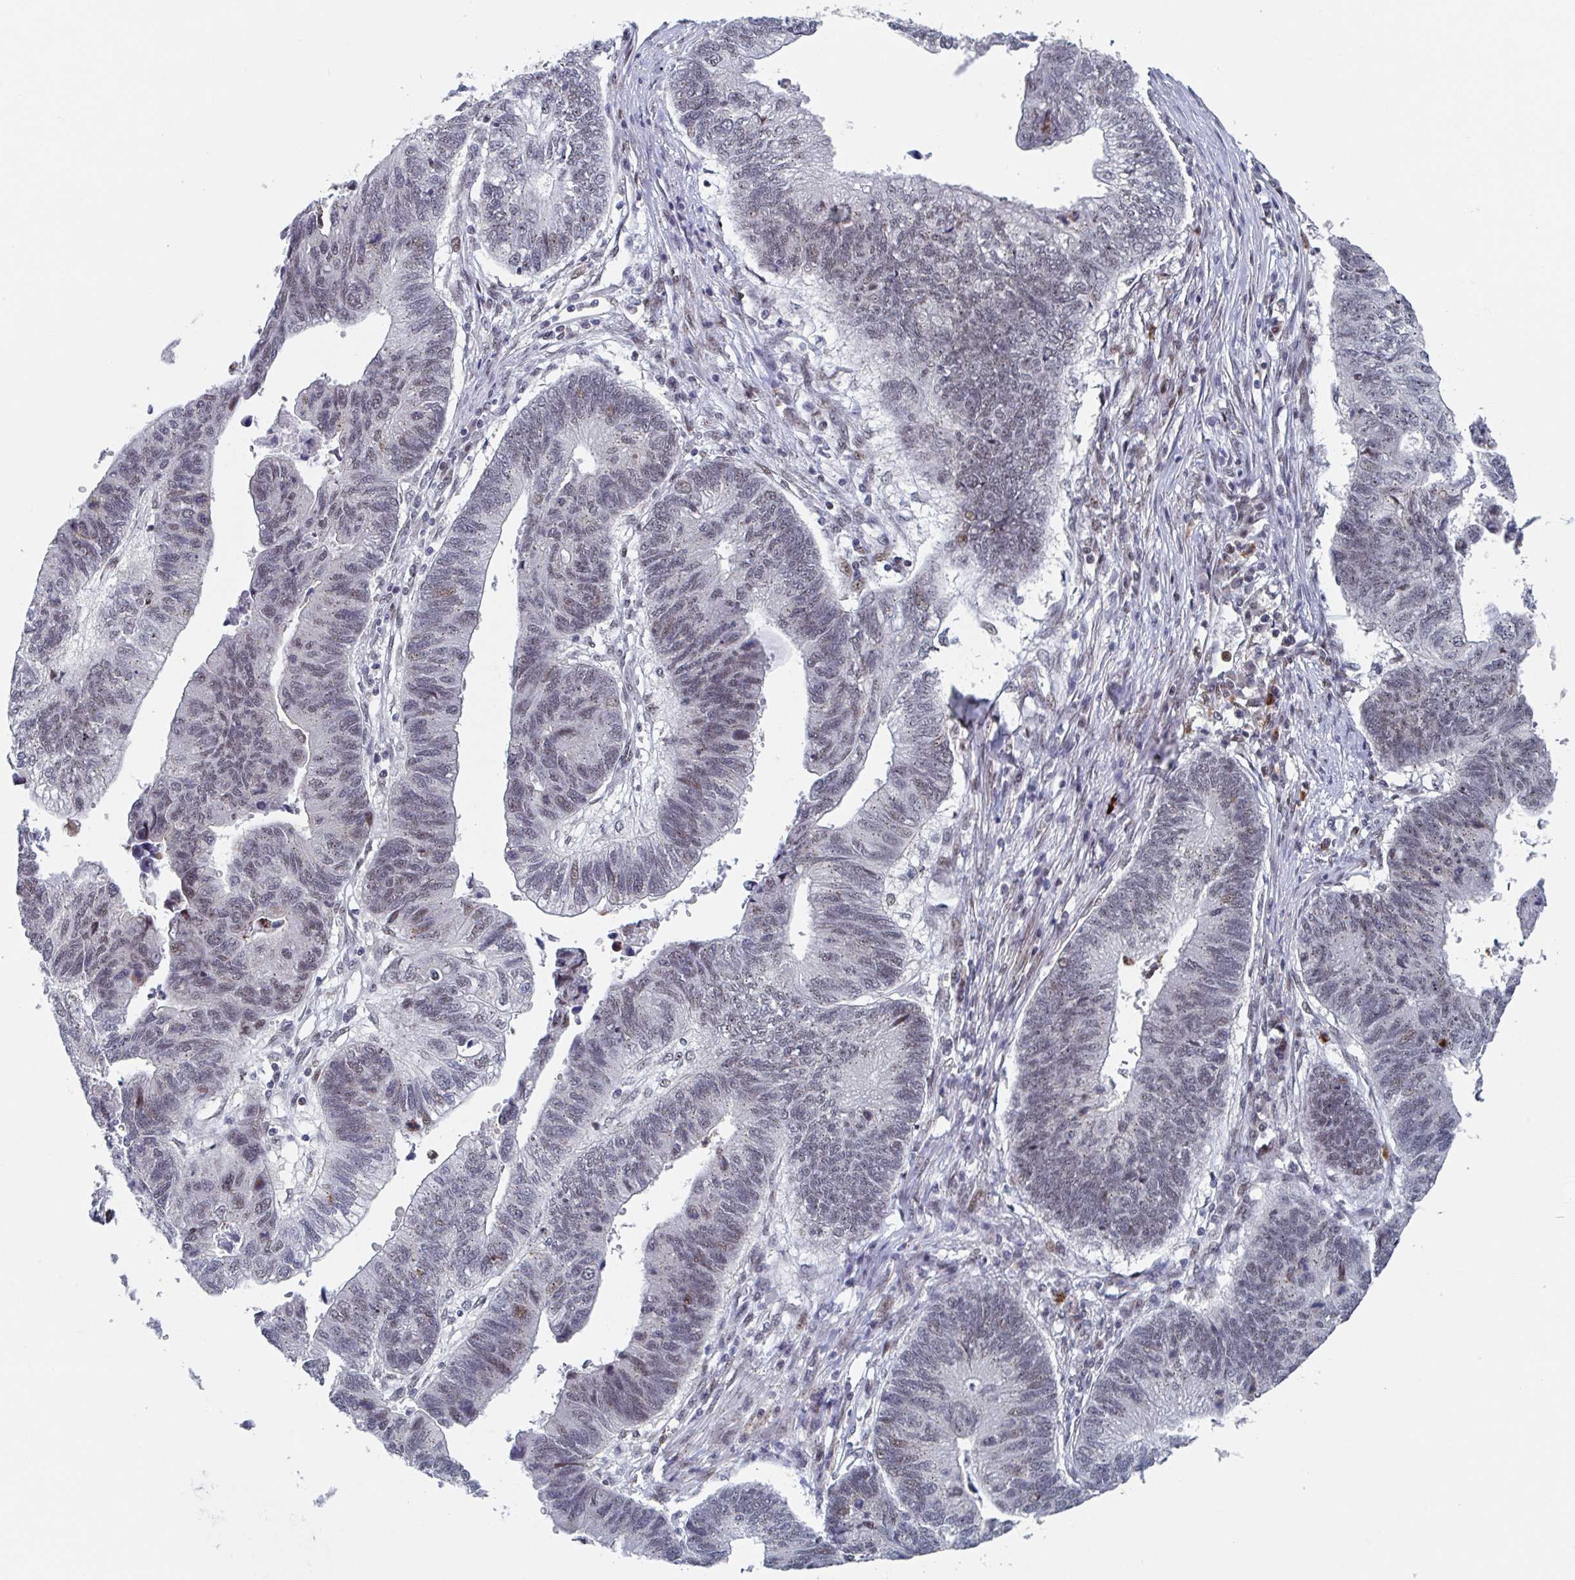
{"staining": {"intensity": "moderate", "quantity": "25%-75%", "location": "nuclear"}, "tissue": "stomach cancer", "cell_type": "Tumor cells", "image_type": "cancer", "snomed": [{"axis": "morphology", "description": "Adenocarcinoma, NOS"}, {"axis": "topography", "description": "Stomach"}], "caption": "A brown stain labels moderate nuclear staining of a protein in stomach adenocarcinoma tumor cells. The staining was performed using DAB, with brown indicating positive protein expression. Nuclei are stained blue with hematoxylin.", "gene": "RNF212", "patient": {"sex": "male", "age": 59}}